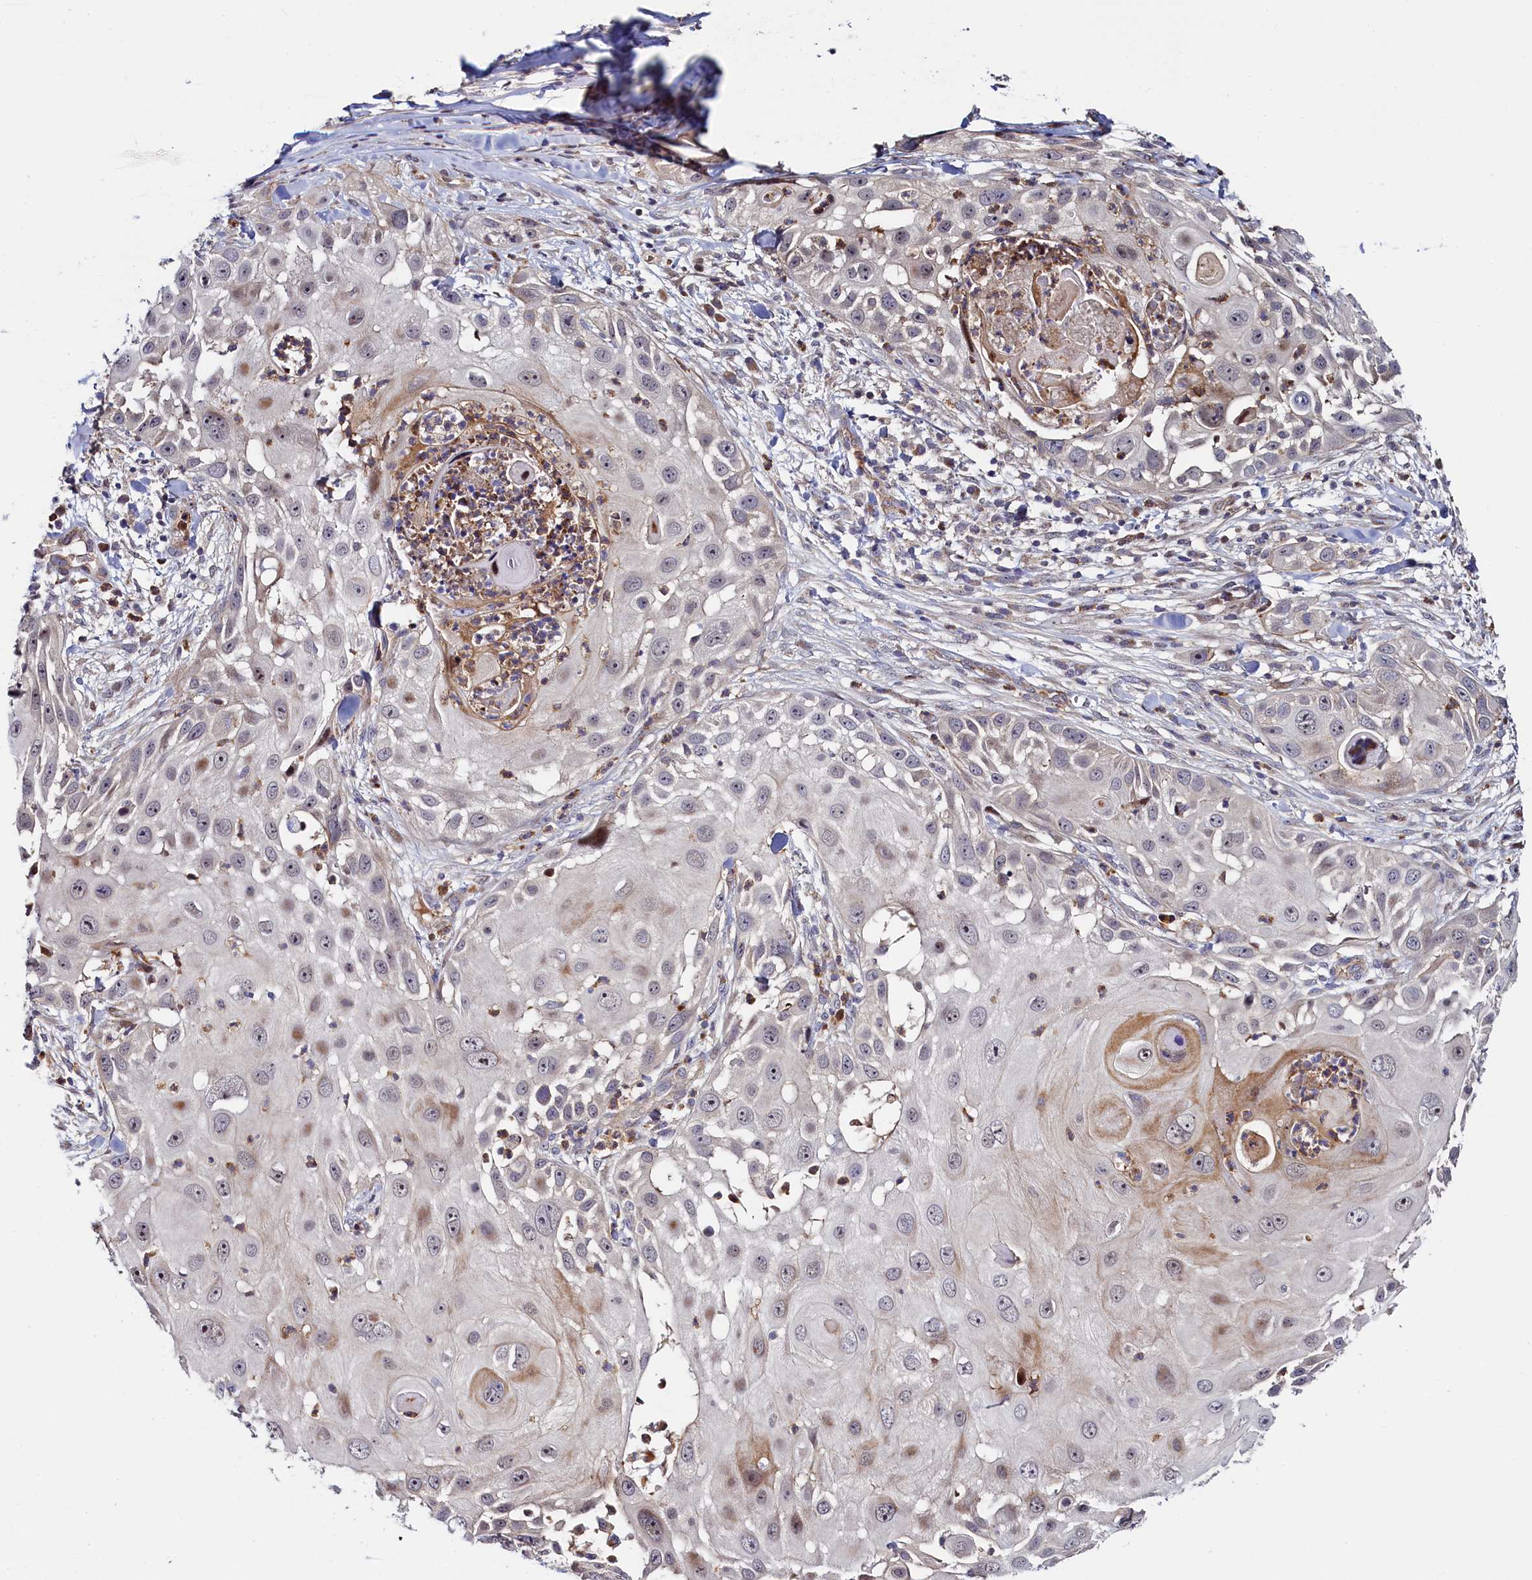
{"staining": {"intensity": "weak", "quantity": "<25%", "location": "cytoplasmic/membranous"}, "tissue": "skin cancer", "cell_type": "Tumor cells", "image_type": "cancer", "snomed": [{"axis": "morphology", "description": "Squamous cell carcinoma, NOS"}, {"axis": "topography", "description": "Skin"}], "caption": "Human squamous cell carcinoma (skin) stained for a protein using immunohistochemistry reveals no positivity in tumor cells.", "gene": "PIK3C3", "patient": {"sex": "female", "age": 44}}